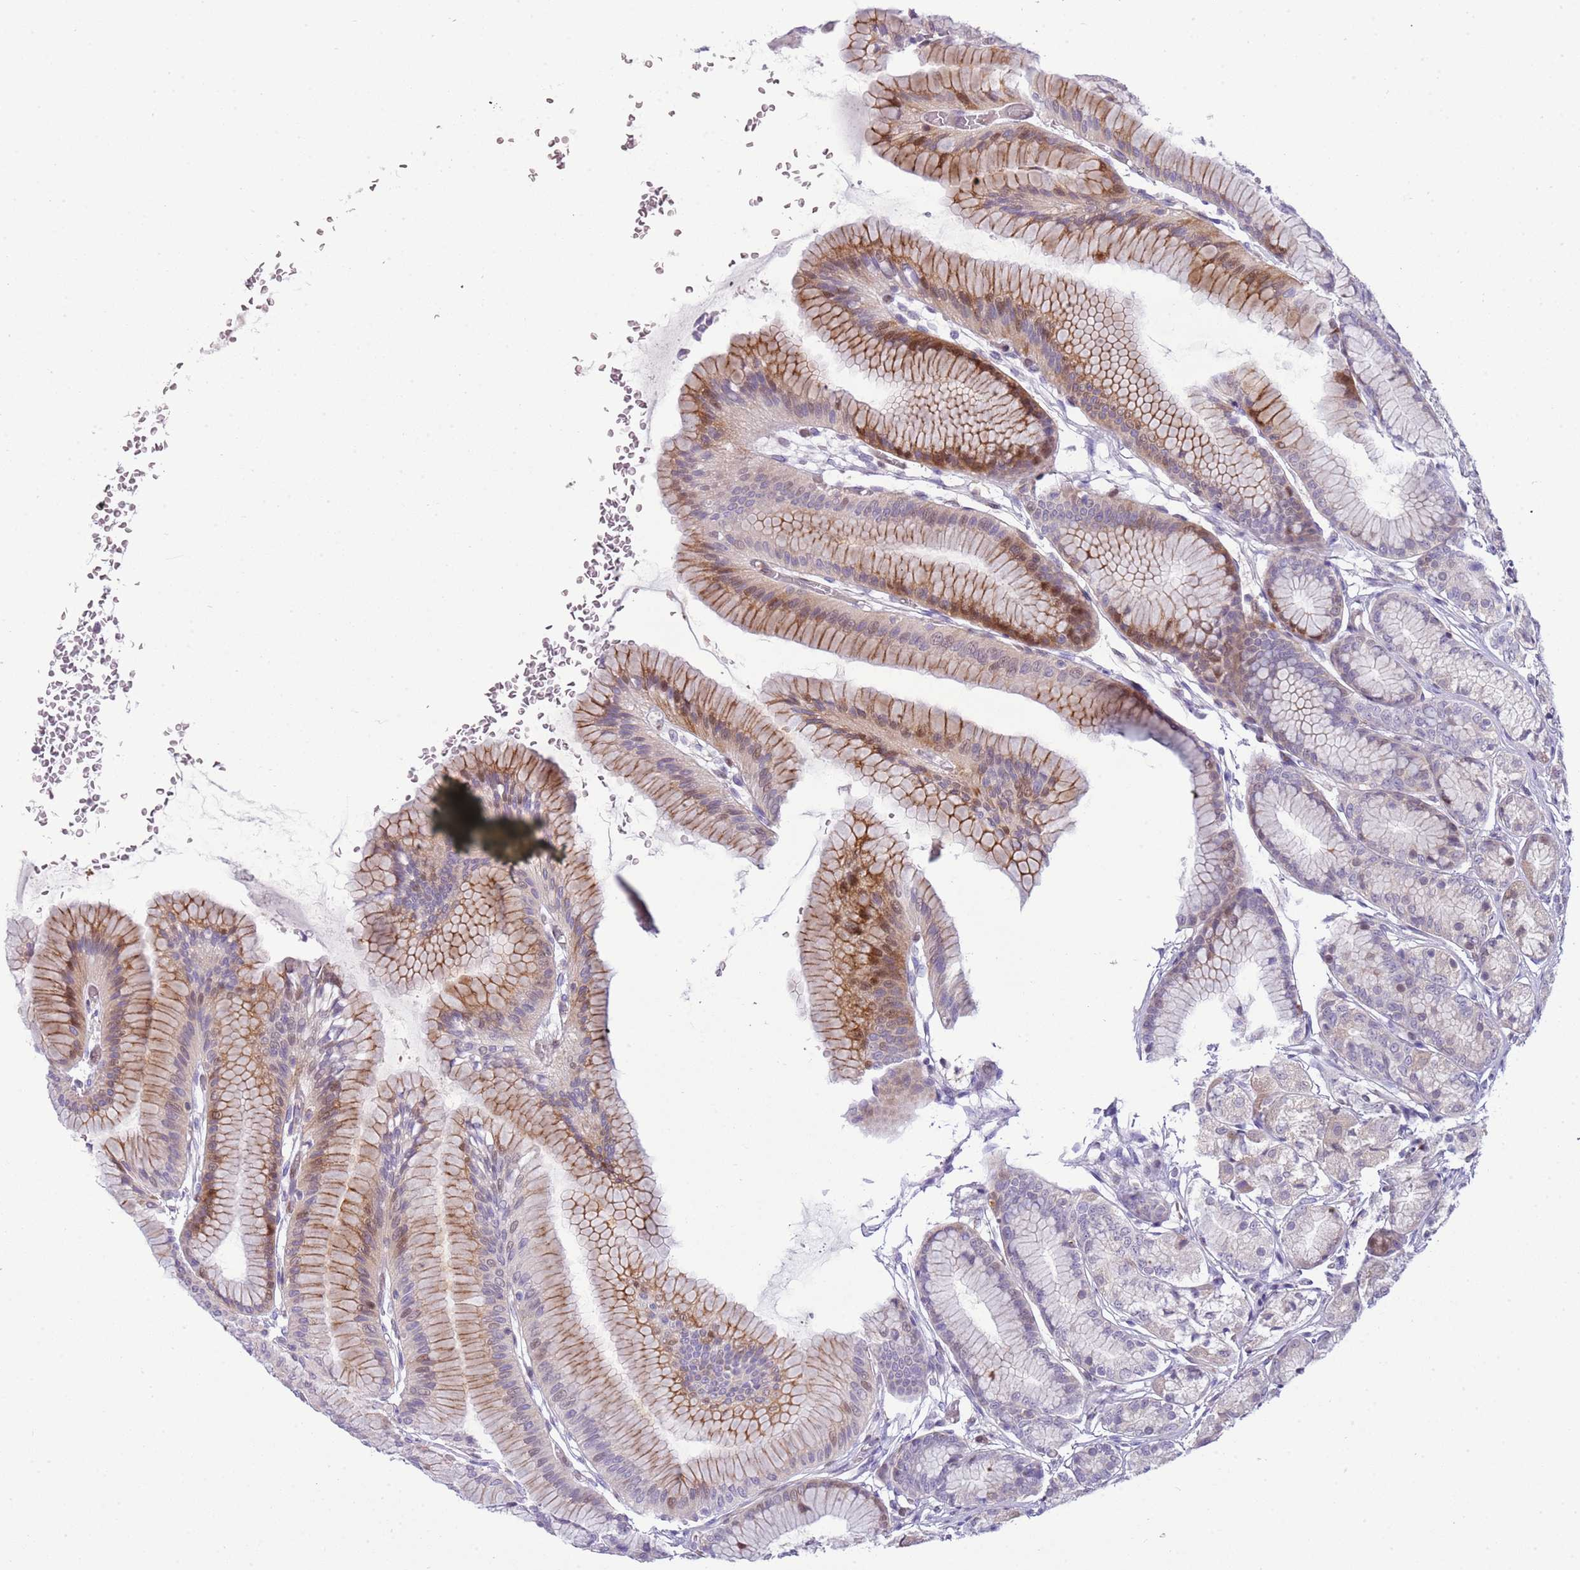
{"staining": {"intensity": "moderate", "quantity": "25%-75%", "location": "cytoplasmic/membranous,nuclear"}, "tissue": "stomach", "cell_type": "Glandular cells", "image_type": "normal", "snomed": [{"axis": "morphology", "description": "Normal tissue, NOS"}, {"axis": "morphology", "description": "Adenocarcinoma, NOS"}, {"axis": "morphology", "description": "Adenocarcinoma, High grade"}, {"axis": "topography", "description": "Stomach, upper"}, {"axis": "topography", "description": "Stomach"}], "caption": "Benign stomach demonstrates moderate cytoplasmic/membranous,nuclear staining in approximately 25%-75% of glandular cells The protein of interest is stained brown, and the nuclei are stained in blue (DAB (3,3'-diaminobenzidine) IHC with brightfield microscopy, high magnification)..", "gene": "NBPF4", "patient": {"sex": "female", "age": 65}}